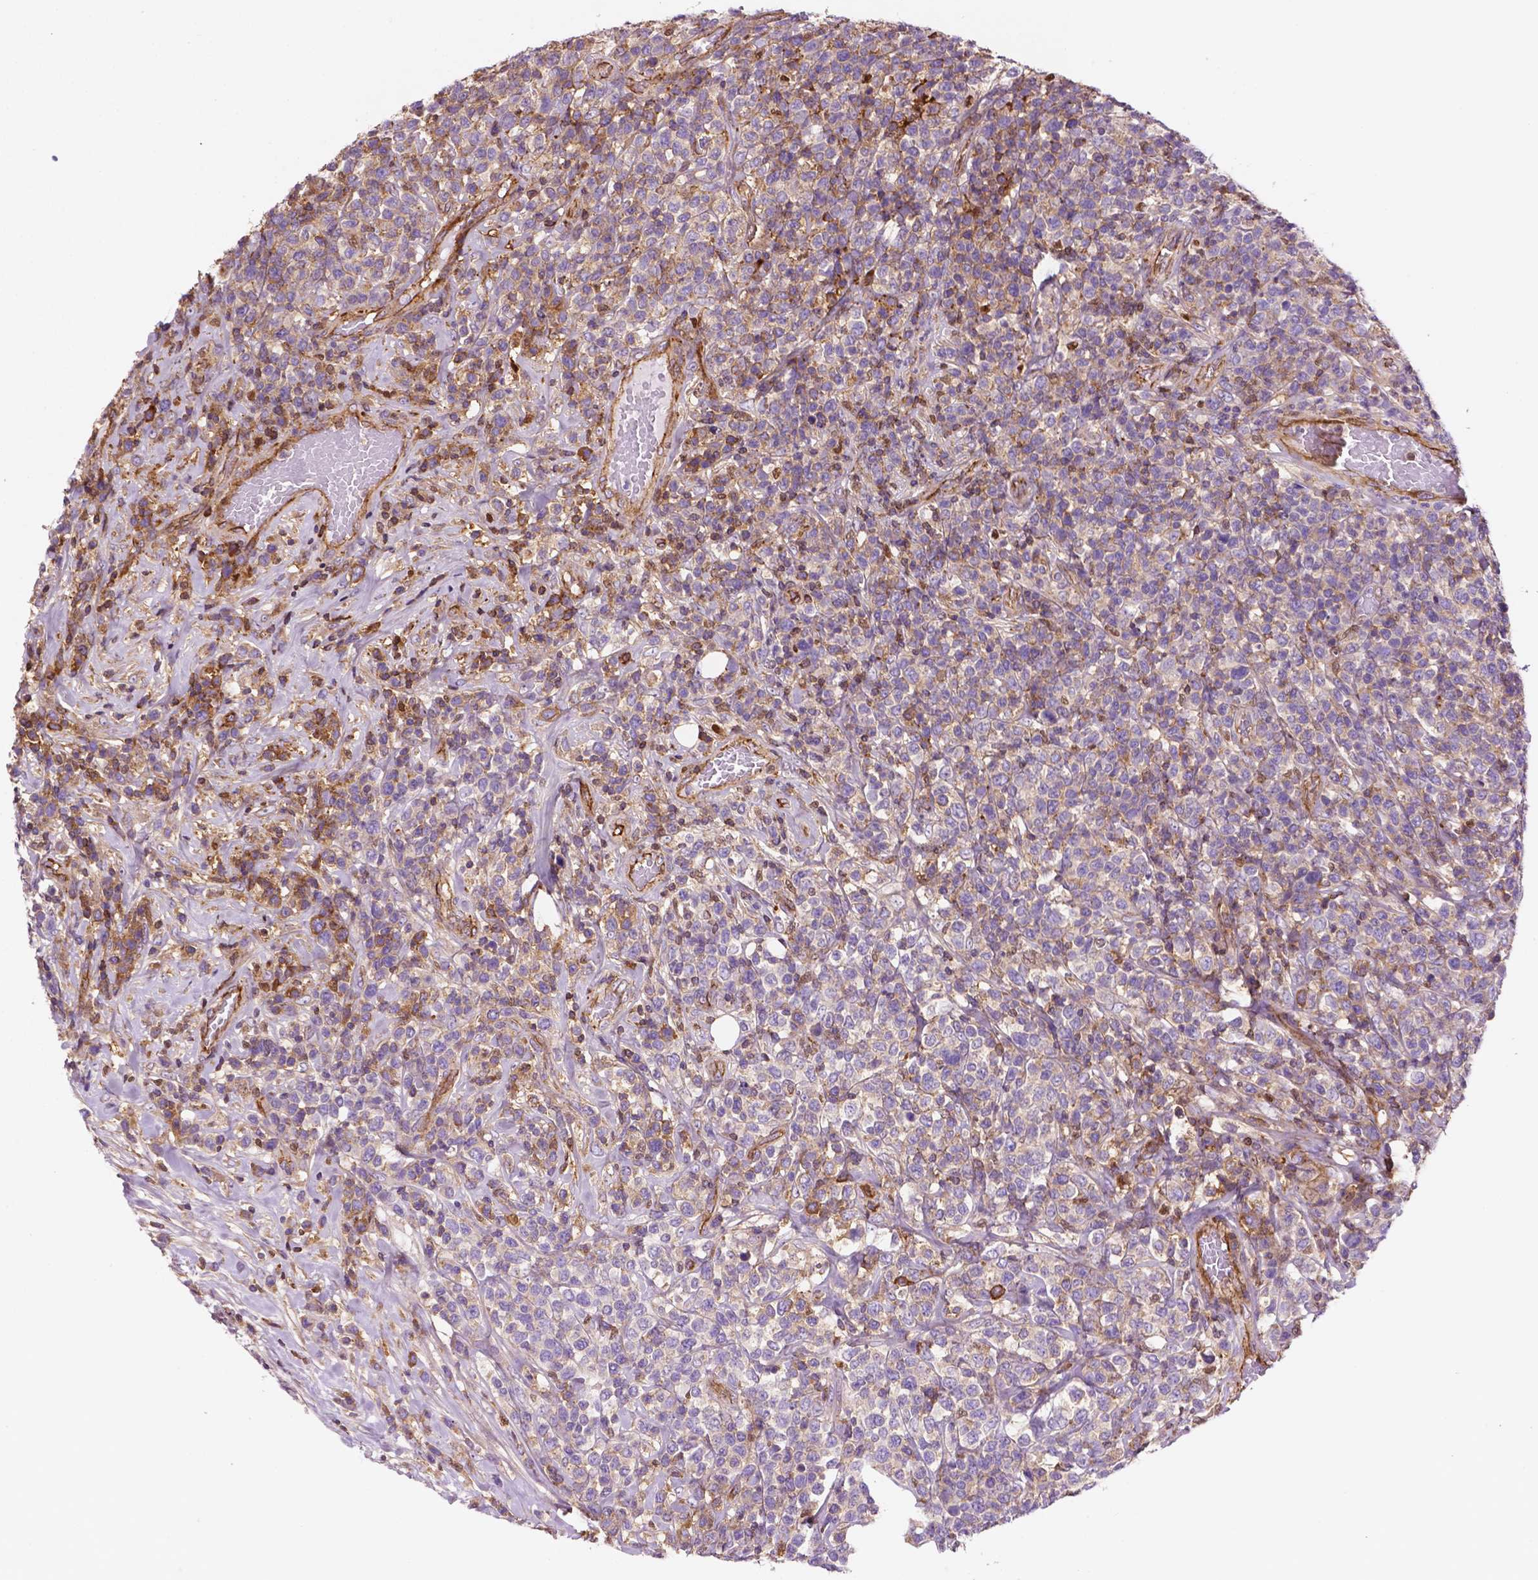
{"staining": {"intensity": "negative", "quantity": "none", "location": "none"}, "tissue": "lymphoma", "cell_type": "Tumor cells", "image_type": "cancer", "snomed": [{"axis": "morphology", "description": "Malignant lymphoma, non-Hodgkin's type, High grade"}, {"axis": "topography", "description": "Soft tissue"}], "caption": "IHC photomicrograph of human lymphoma stained for a protein (brown), which displays no staining in tumor cells.", "gene": "DCN", "patient": {"sex": "female", "age": 56}}